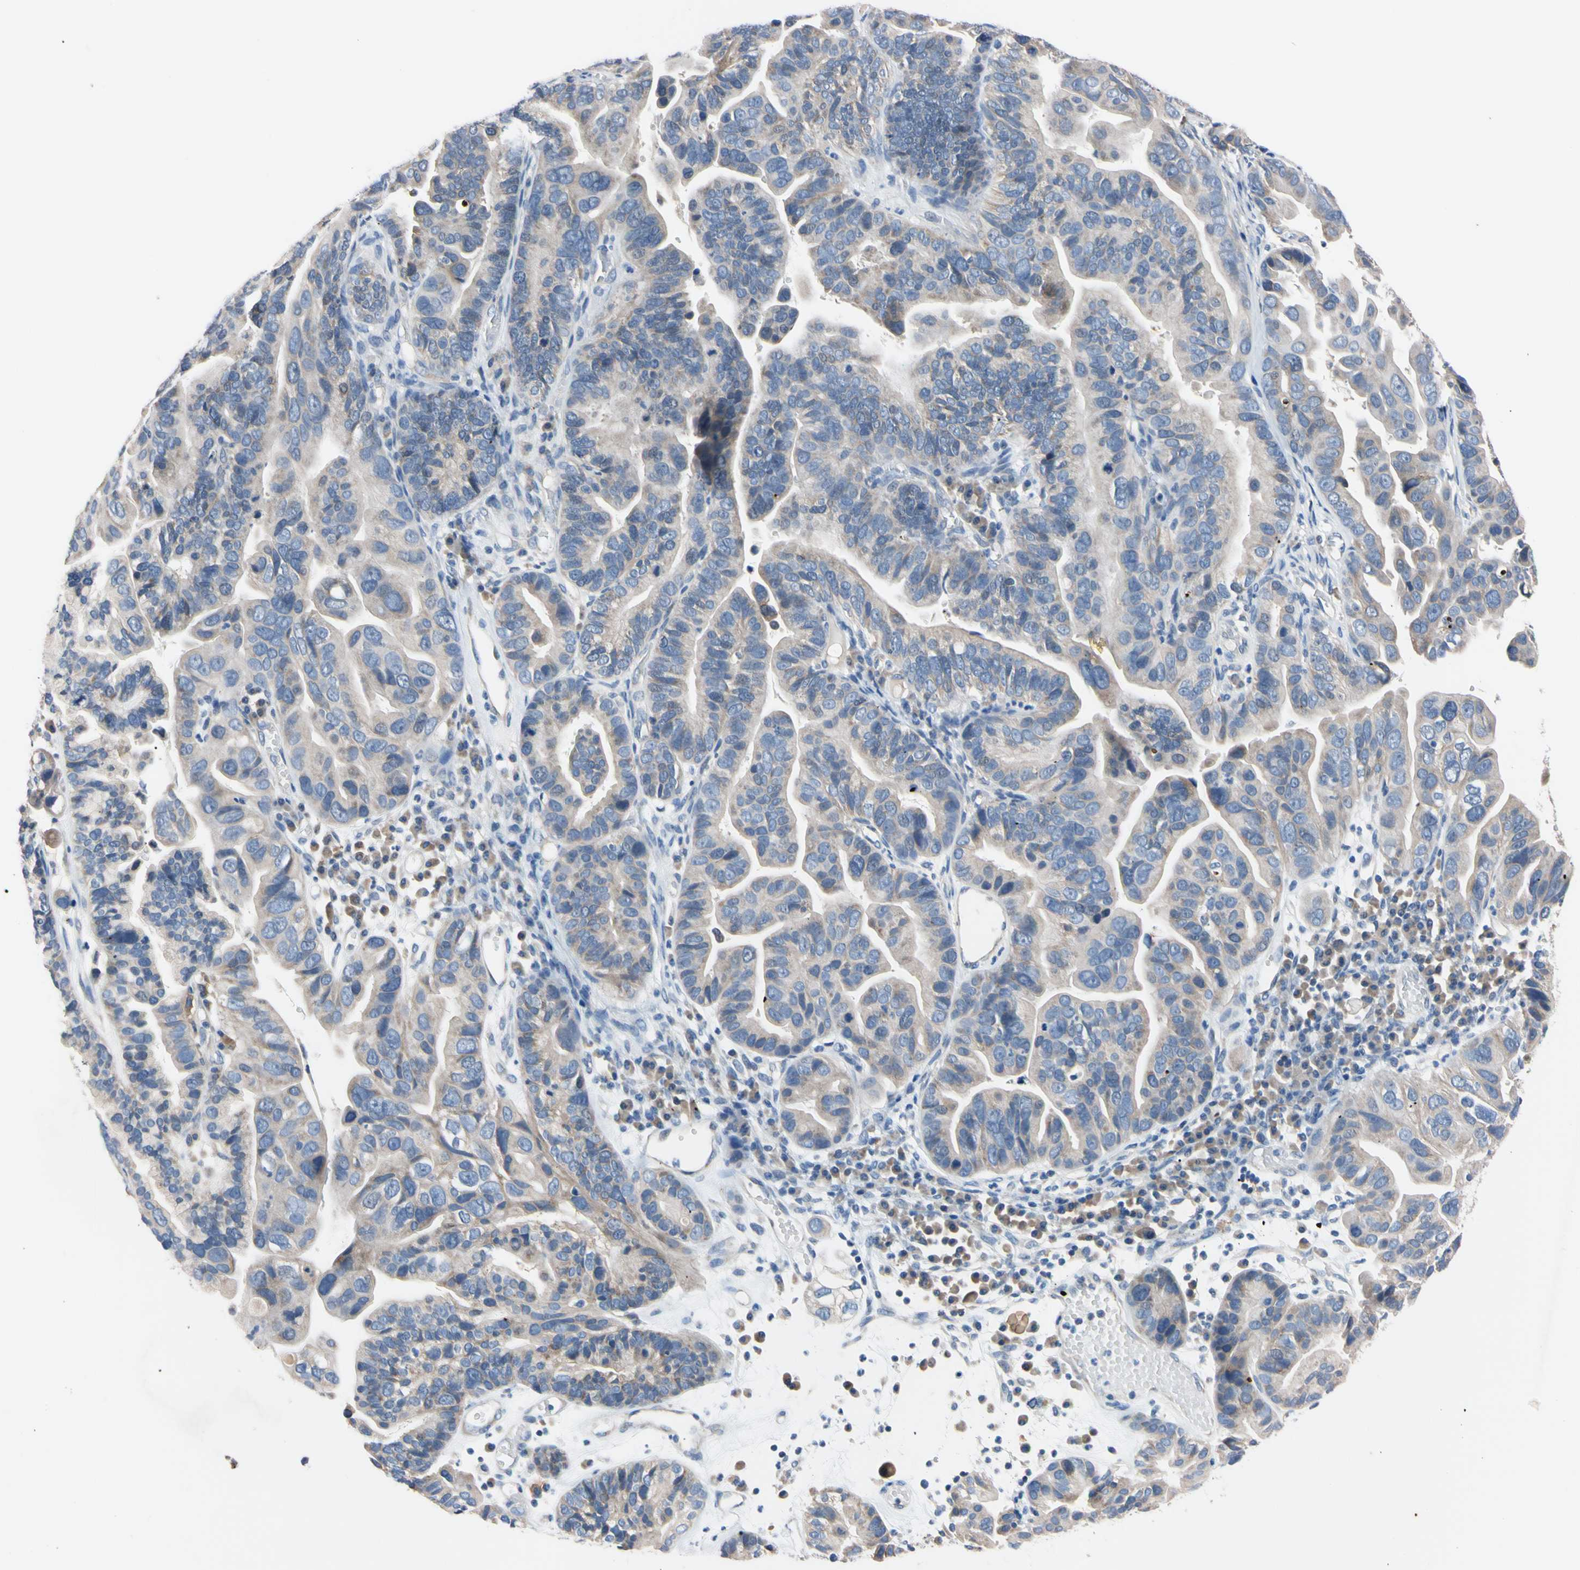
{"staining": {"intensity": "weak", "quantity": ">75%", "location": "cytoplasmic/membranous"}, "tissue": "ovarian cancer", "cell_type": "Tumor cells", "image_type": "cancer", "snomed": [{"axis": "morphology", "description": "Cystadenocarcinoma, serous, NOS"}, {"axis": "topography", "description": "Ovary"}], "caption": "Immunohistochemical staining of human serous cystadenocarcinoma (ovarian) exhibits low levels of weak cytoplasmic/membranous protein positivity in approximately >75% of tumor cells. Nuclei are stained in blue.", "gene": "PNKD", "patient": {"sex": "female", "age": 56}}